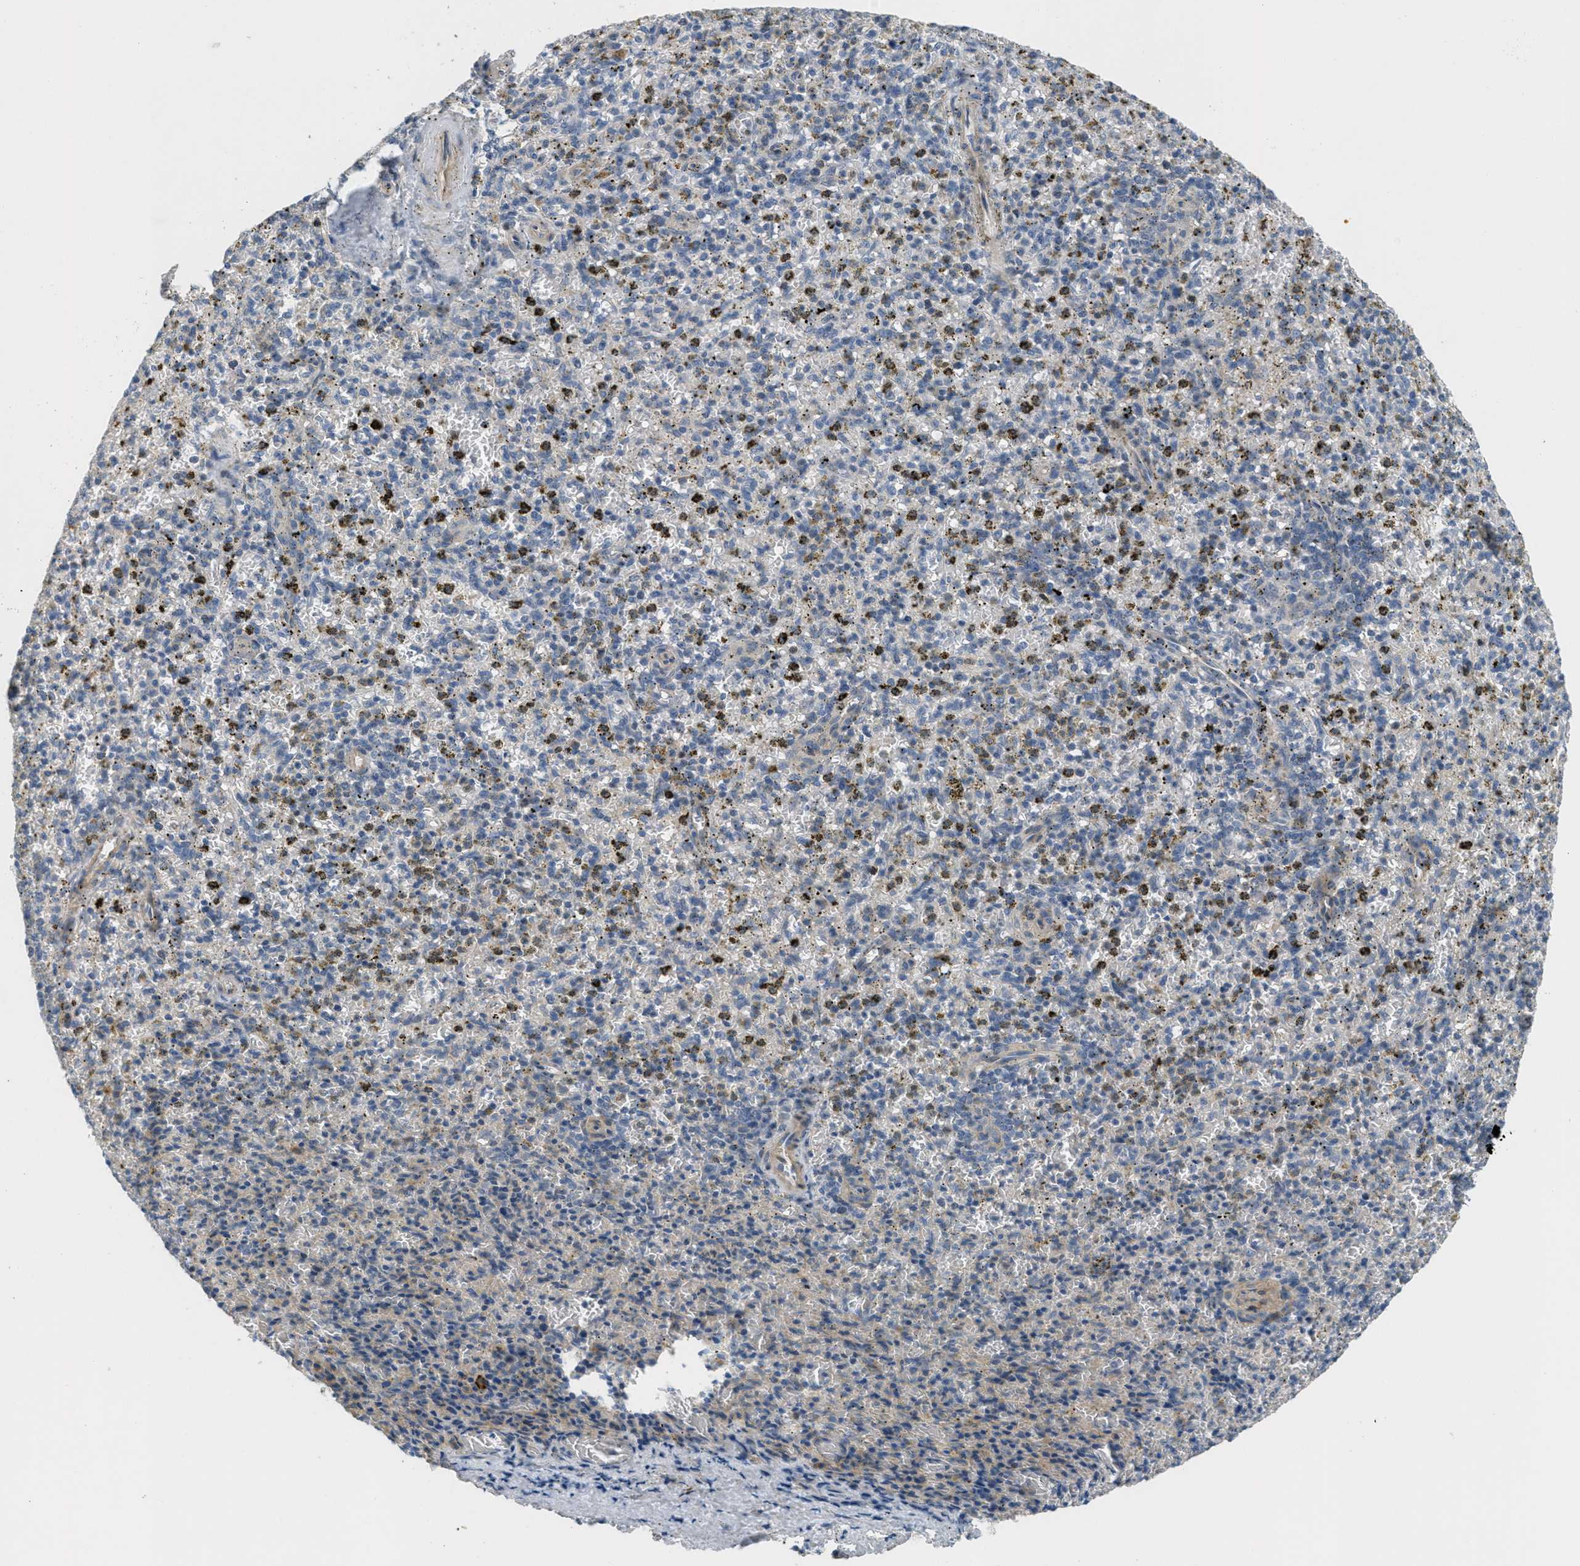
{"staining": {"intensity": "weak", "quantity": "<25%", "location": "cytoplasmic/membranous"}, "tissue": "spleen", "cell_type": "Cells in red pulp", "image_type": "normal", "snomed": [{"axis": "morphology", "description": "Normal tissue, NOS"}, {"axis": "topography", "description": "Spleen"}], "caption": "This is an immunohistochemistry image of benign spleen. There is no positivity in cells in red pulp.", "gene": "ADCY5", "patient": {"sex": "male", "age": 72}}